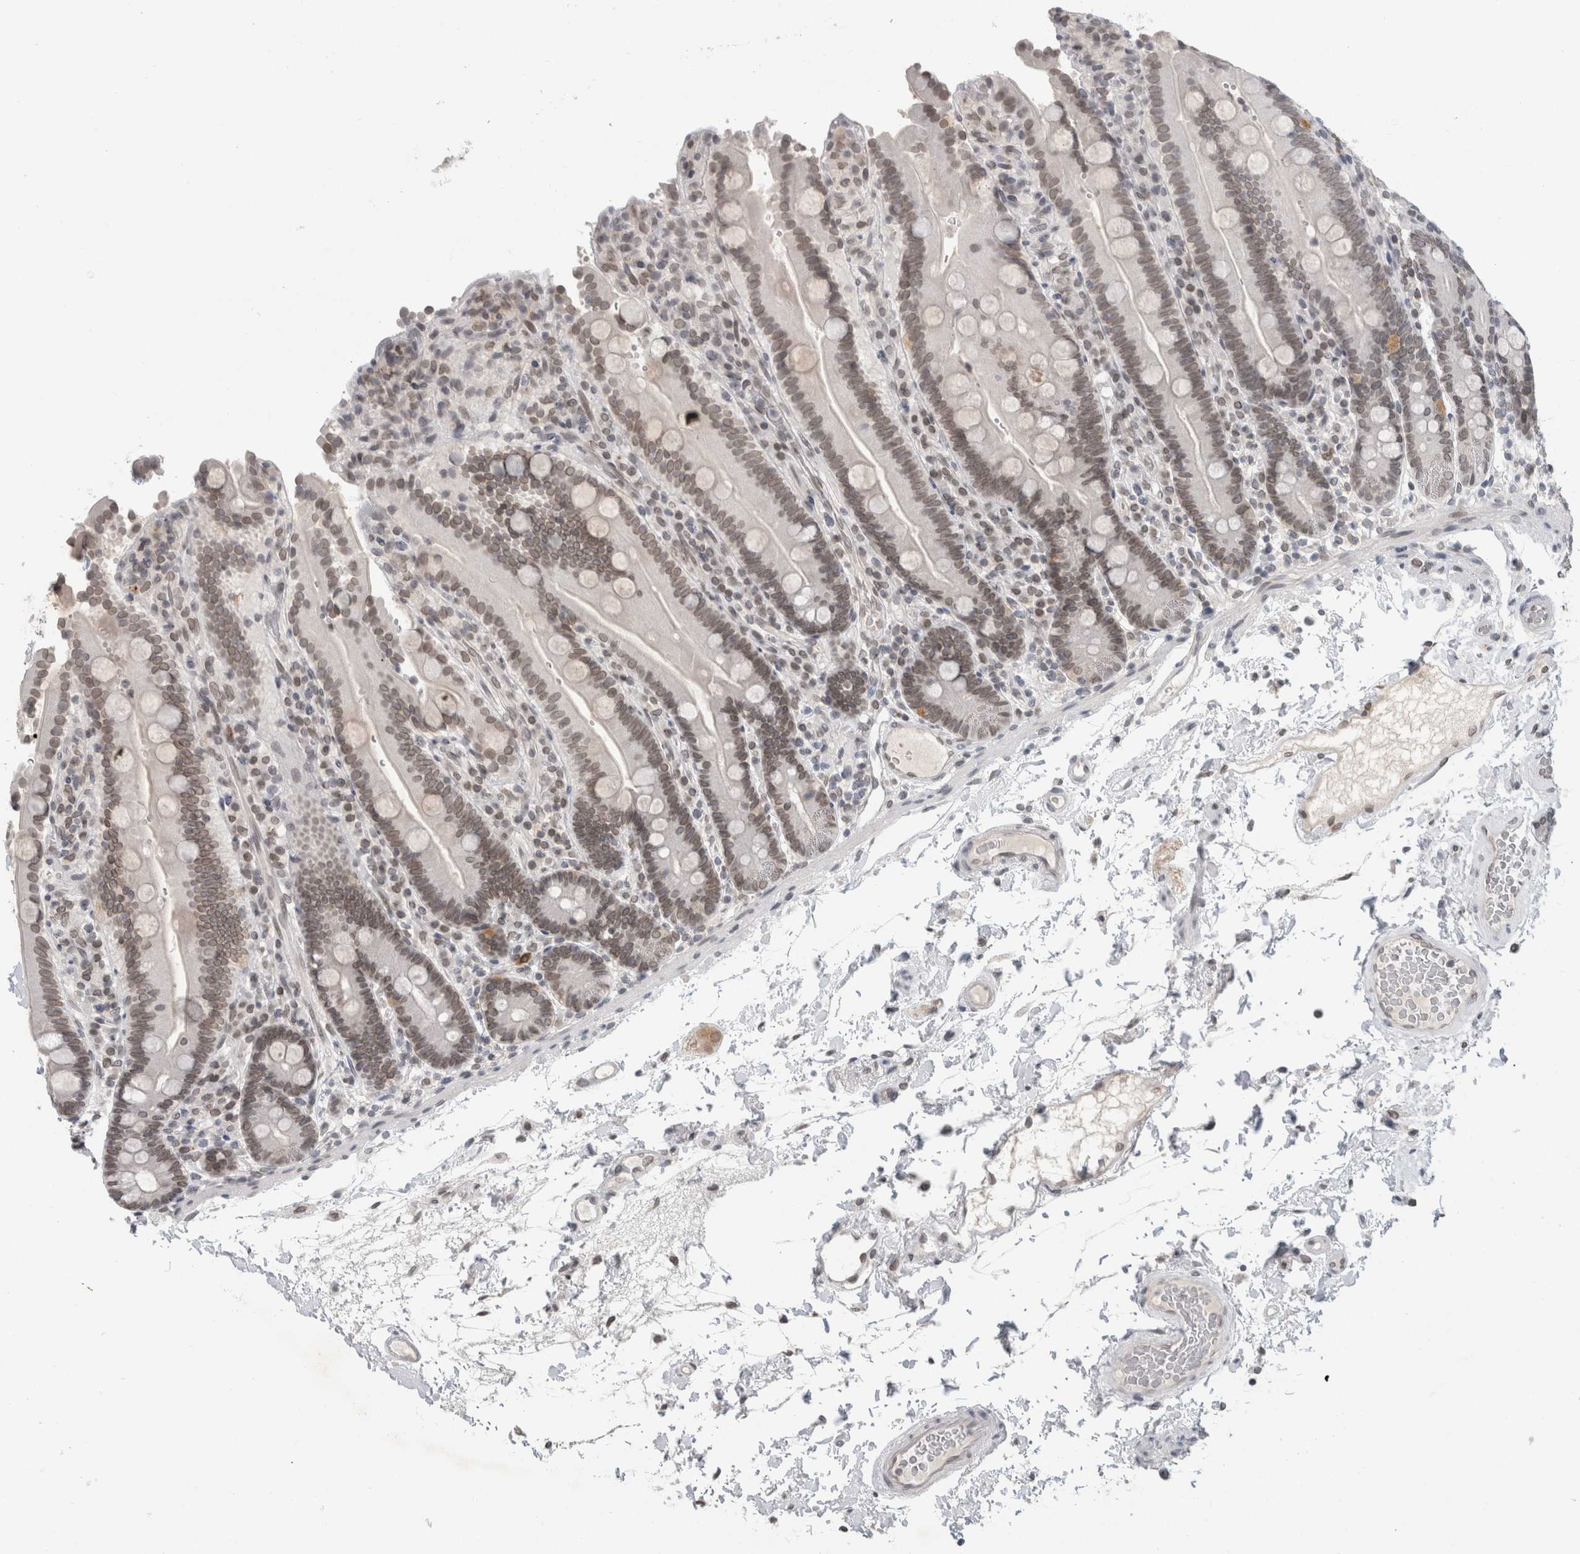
{"staining": {"intensity": "weak", "quantity": ">75%", "location": "cytoplasmic/membranous,nuclear"}, "tissue": "duodenum", "cell_type": "Glandular cells", "image_type": "normal", "snomed": [{"axis": "morphology", "description": "Normal tissue, NOS"}, {"axis": "topography", "description": "Small intestine, NOS"}], "caption": "Immunohistochemistry photomicrograph of unremarkable human duodenum stained for a protein (brown), which exhibits low levels of weak cytoplasmic/membranous,nuclear staining in about >75% of glandular cells.", "gene": "ZNF770", "patient": {"sex": "female", "age": 71}}